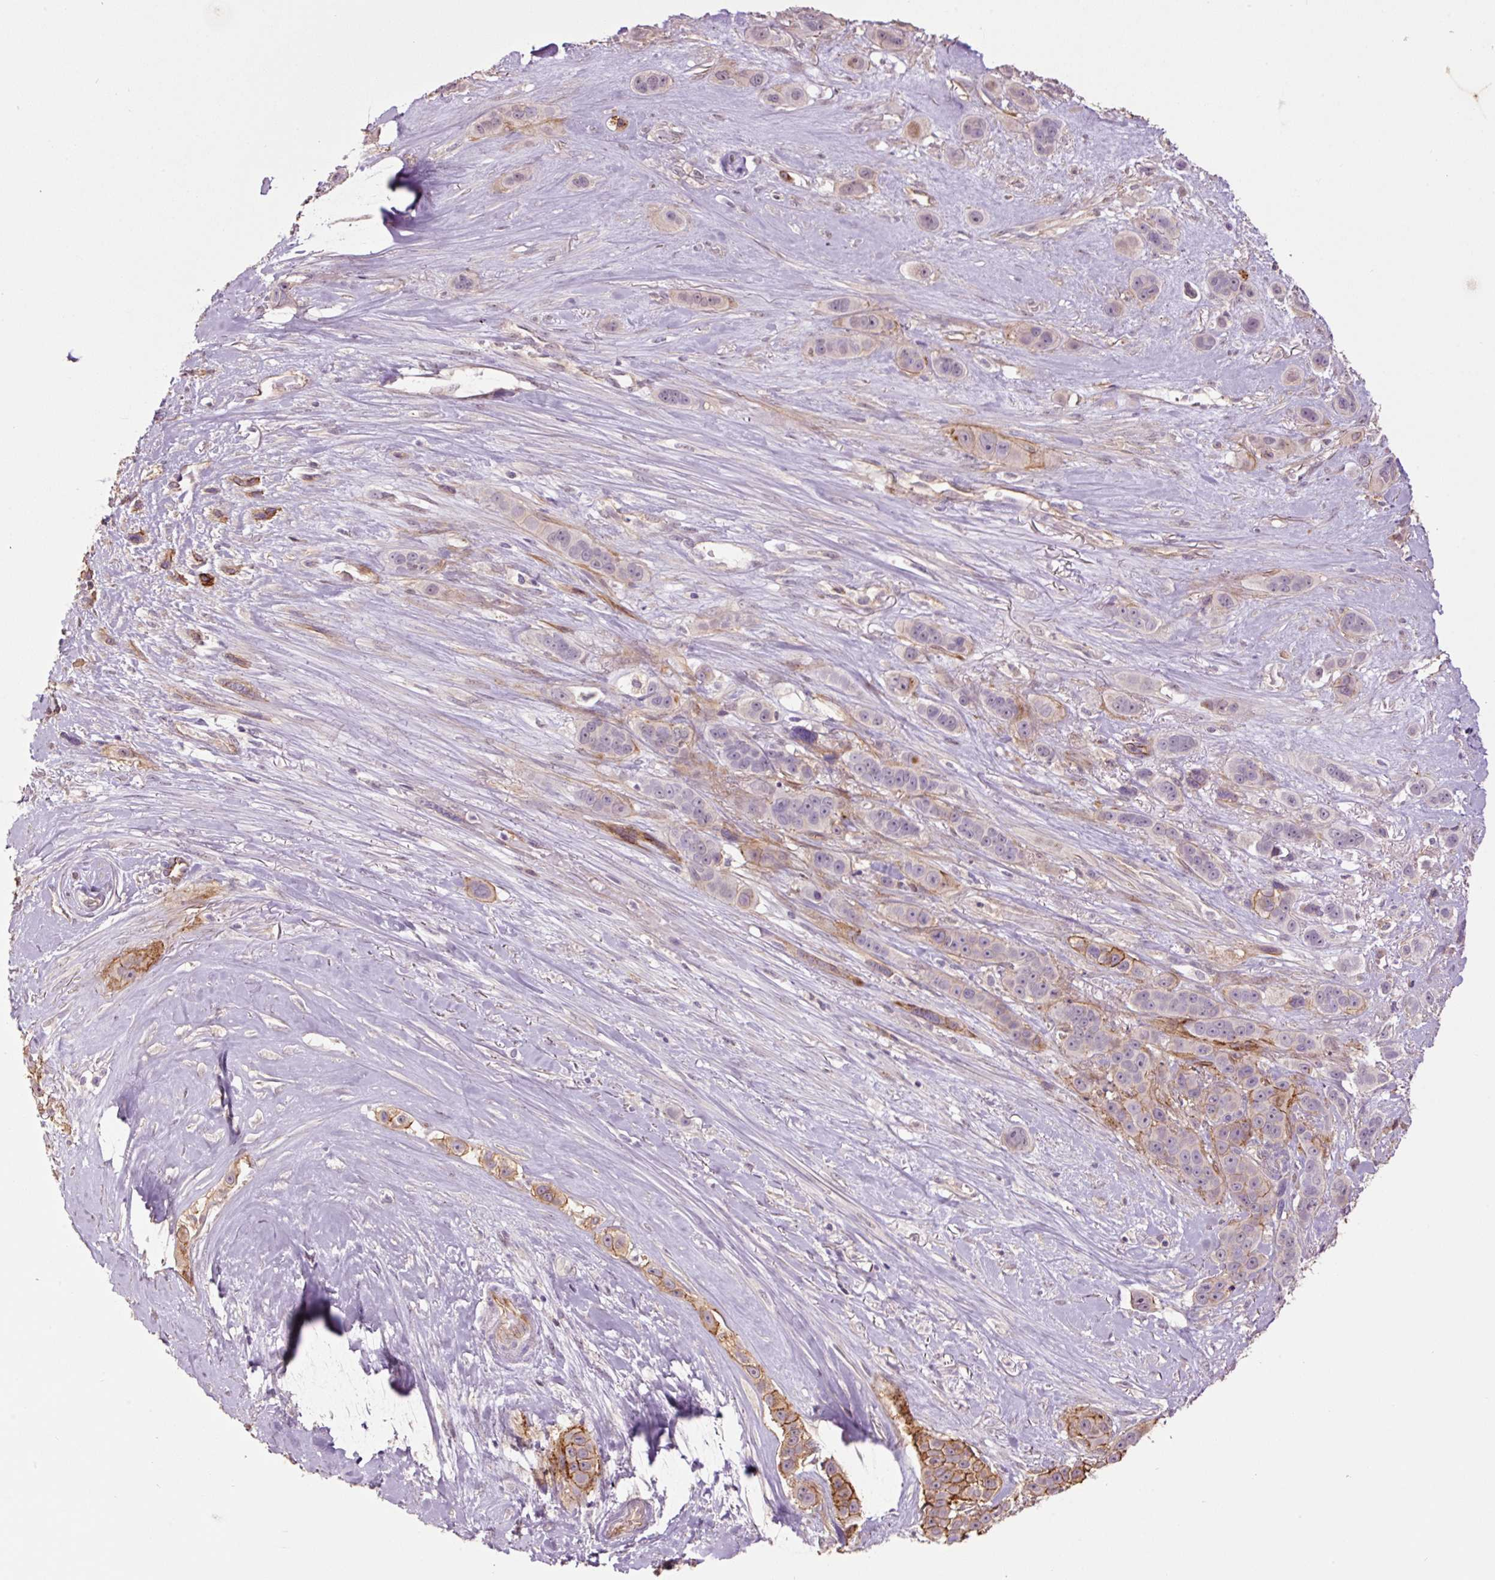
{"staining": {"intensity": "moderate", "quantity": "25%-75%", "location": "cytoplasmic/membranous"}, "tissue": "skin cancer", "cell_type": "Tumor cells", "image_type": "cancer", "snomed": [{"axis": "morphology", "description": "Squamous cell carcinoma, NOS"}, {"axis": "topography", "description": "Skin"}], "caption": "Immunohistochemical staining of skin cancer (squamous cell carcinoma) reveals medium levels of moderate cytoplasmic/membranous staining in approximately 25%-75% of tumor cells. The protein of interest is shown in brown color, while the nuclei are stained blue.", "gene": "SLC1A4", "patient": {"sex": "male", "age": 67}}